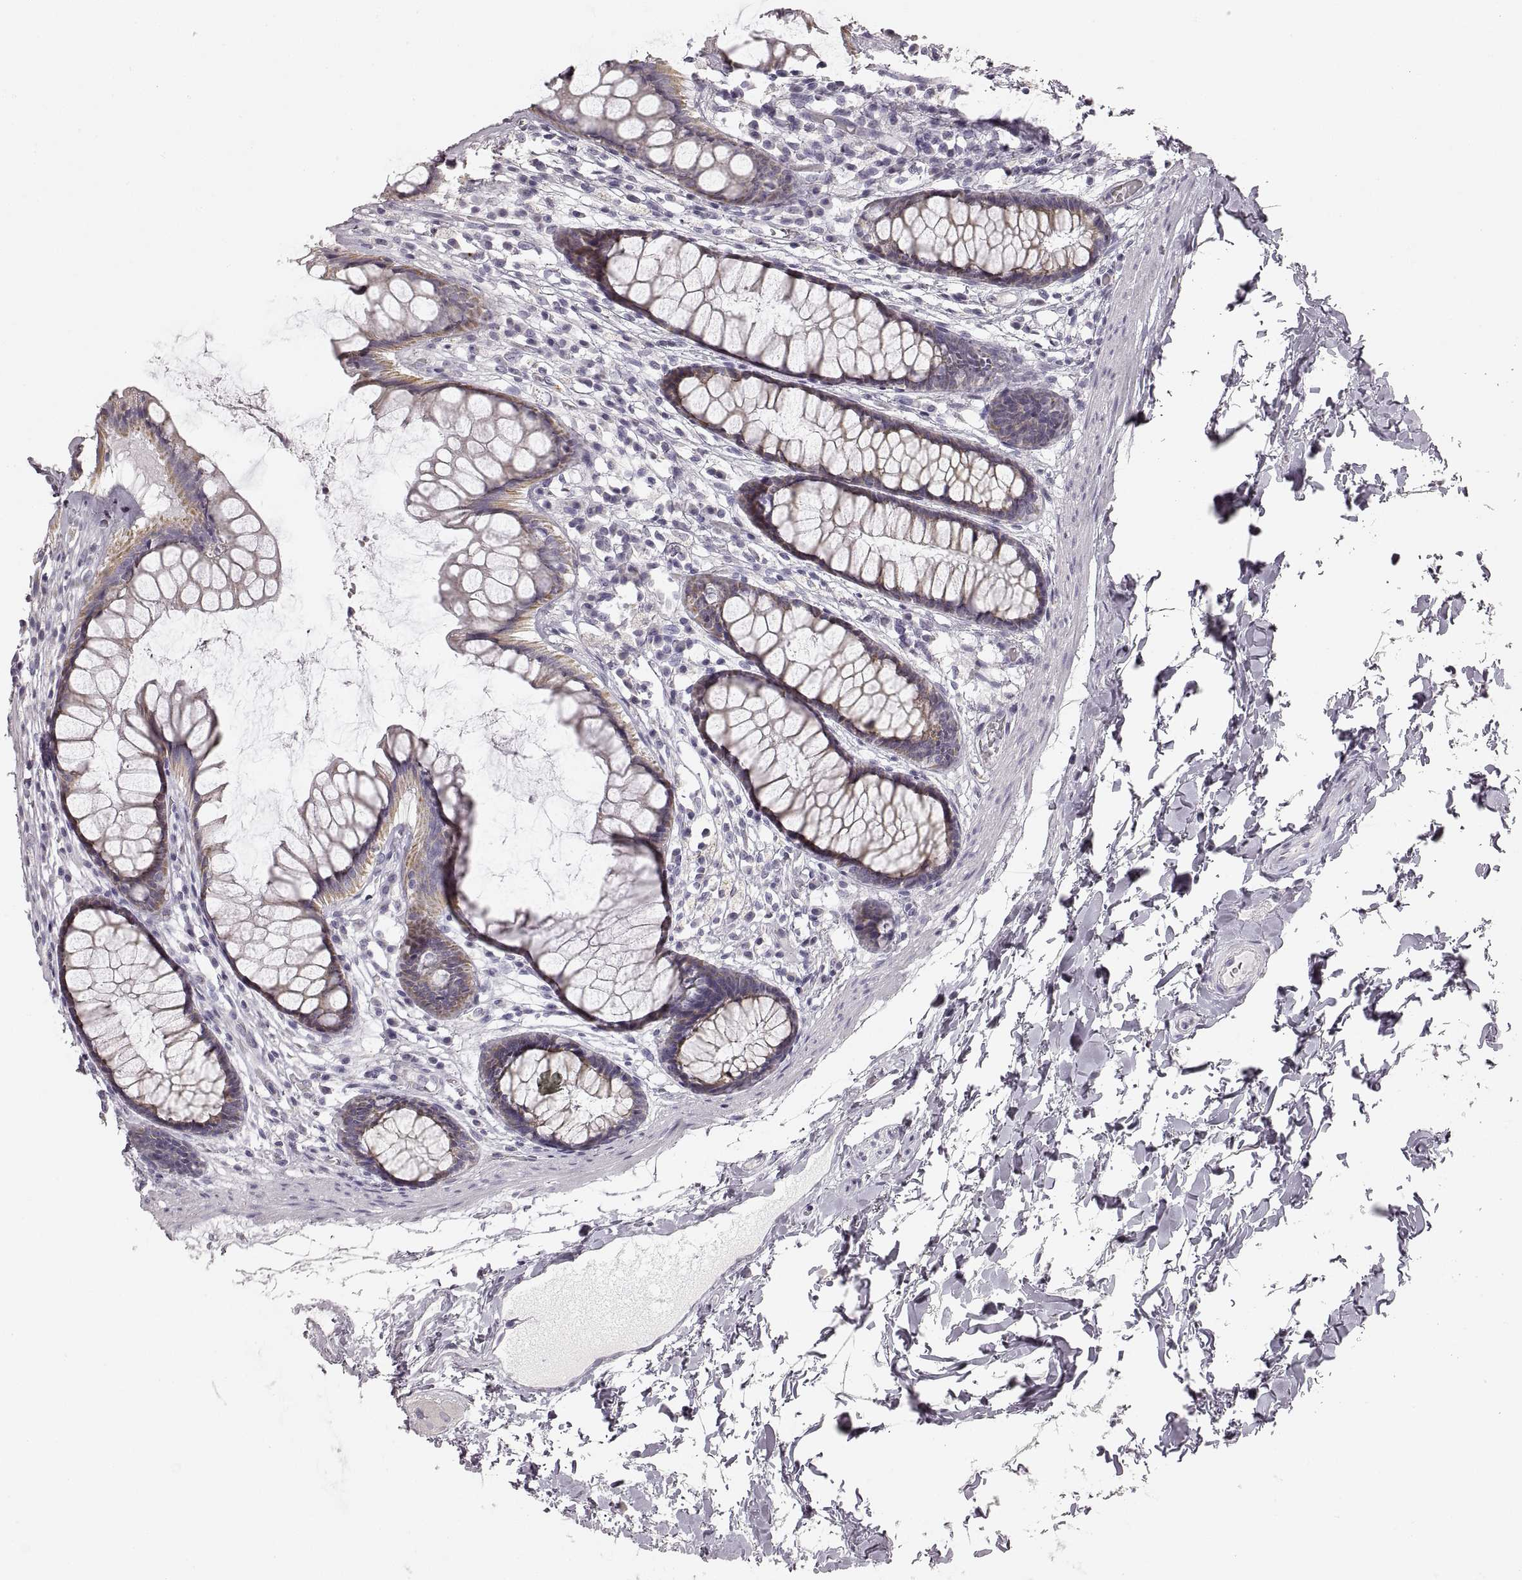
{"staining": {"intensity": "weak", "quantity": "25%-75%", "location": "cytoplasmic/membranous"}, "tissue": "rectum", "cell_type": "Glandular cells", "image_type": "normal", "snomed": [{"axis": "morphology", "description": "Normal tissue, NOS"}, {"axis": "topography", "description": "Rectum"}], "caption": "Rectum stained with IHC exhibits weak cytoplasmic/membranous staining in about 25%-75% of glandular cells.", "gene": "RDH13", "patient": {"sex": "male", "age": 72}}